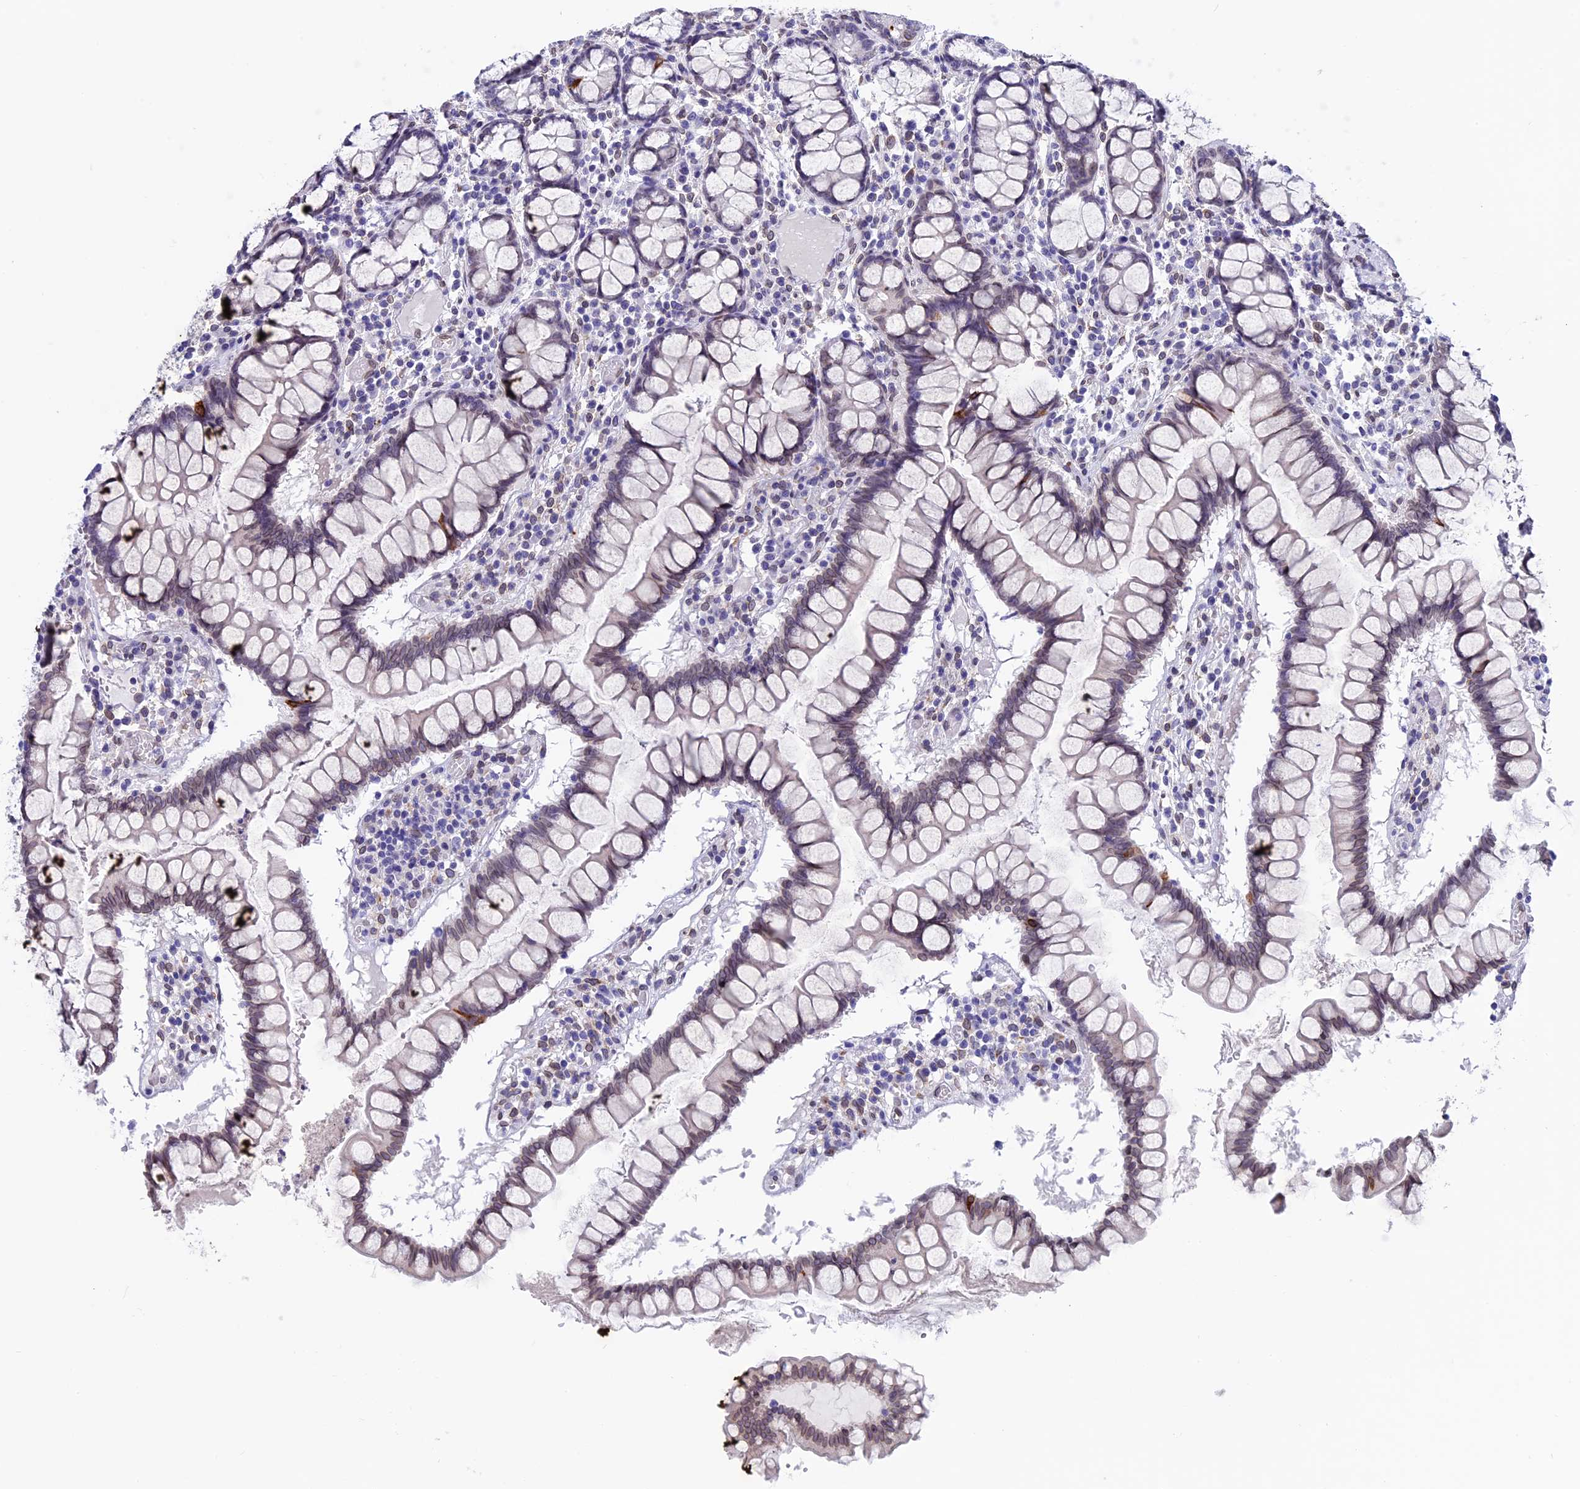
{"staining": {"intensity": "moderate", "quantity": "25%-75%", "location": "nuclear"}, "tissue": "colon", "cell_type": "Glandular cells", "image_type": "normal", "snomed": [{"axis": "morphology", "description": "Normal tissue, NOS"}, {"axis": "morphology", "description": "Adenocarcinoma, NOS"}, {"axis": "topography", "description": "Colon"}], "caption": "An immunohistochemistry (IHC) histopathology image of benign tissue is shown. Protein staining in brown shows moderate nuclear positivity in colon within glandular cells. (DAB (3,3'-diaminobenzidine) IHC, brown staining for protein, blue staining for nuclei).", "gene": "TMPRSS7", "patient": {"sex": "female", "age": 55}}